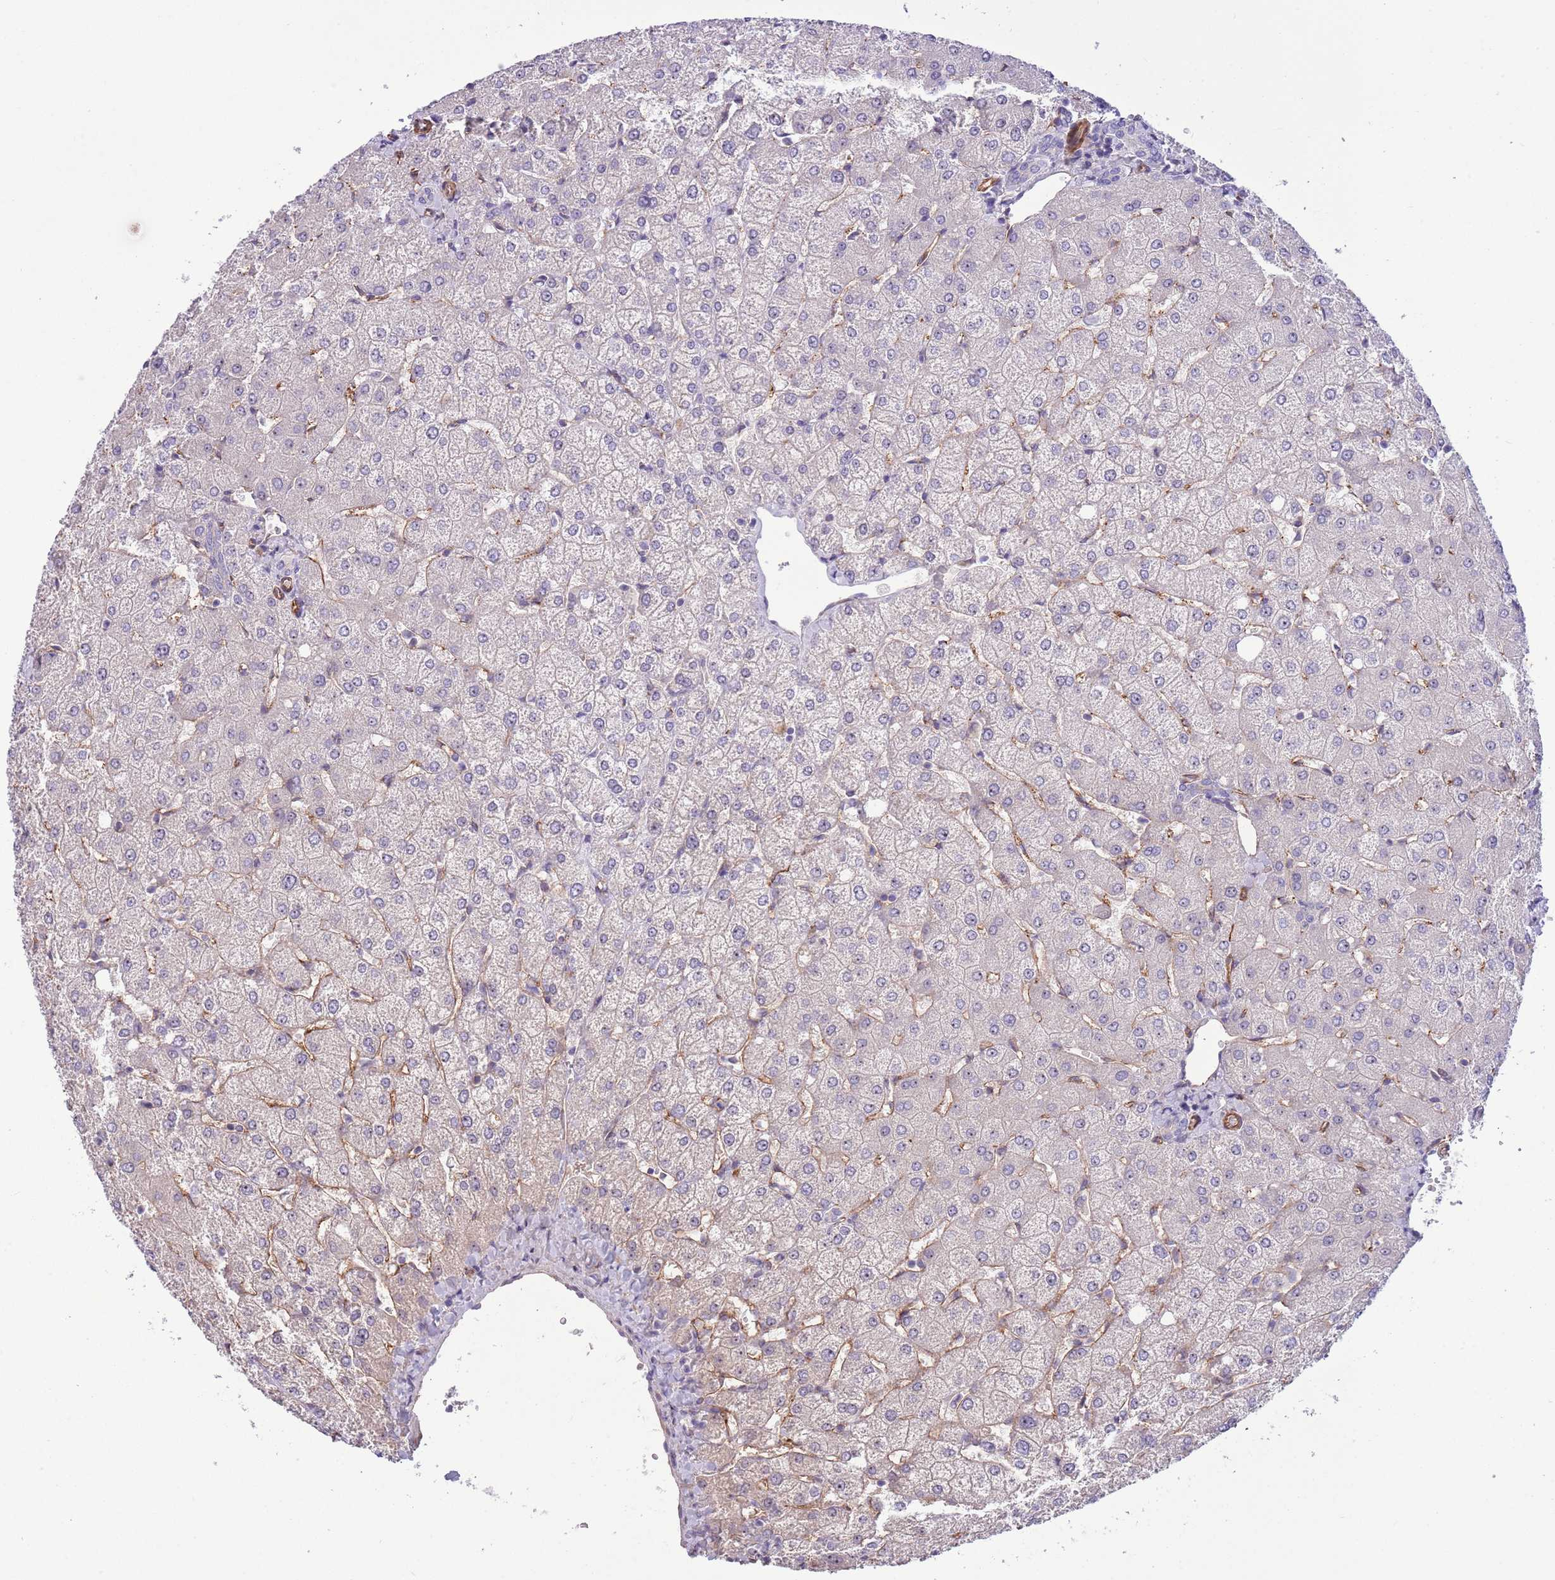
{"staining": {"intensity": "negative", "quantity": "none", "location": "none"}, "tissue": "liver", "cell_type": "Cholangiocytes", "image_type": "normal", "snomed": [{"axis": "morphology", "description": "Normal tissue, NOS"}, {"axis": "topography", "description": "Liver"}], "caption": "There is no significant positivity in cholangiocytes of liver. (Stains: DAB immunohistochemistry (IHC) with hematoxylin counter stain, Microscopy: brightfield microscopy at high magnification).", "gene": "GAS2L3", "patient": {"sex": "female", "age": 54}}